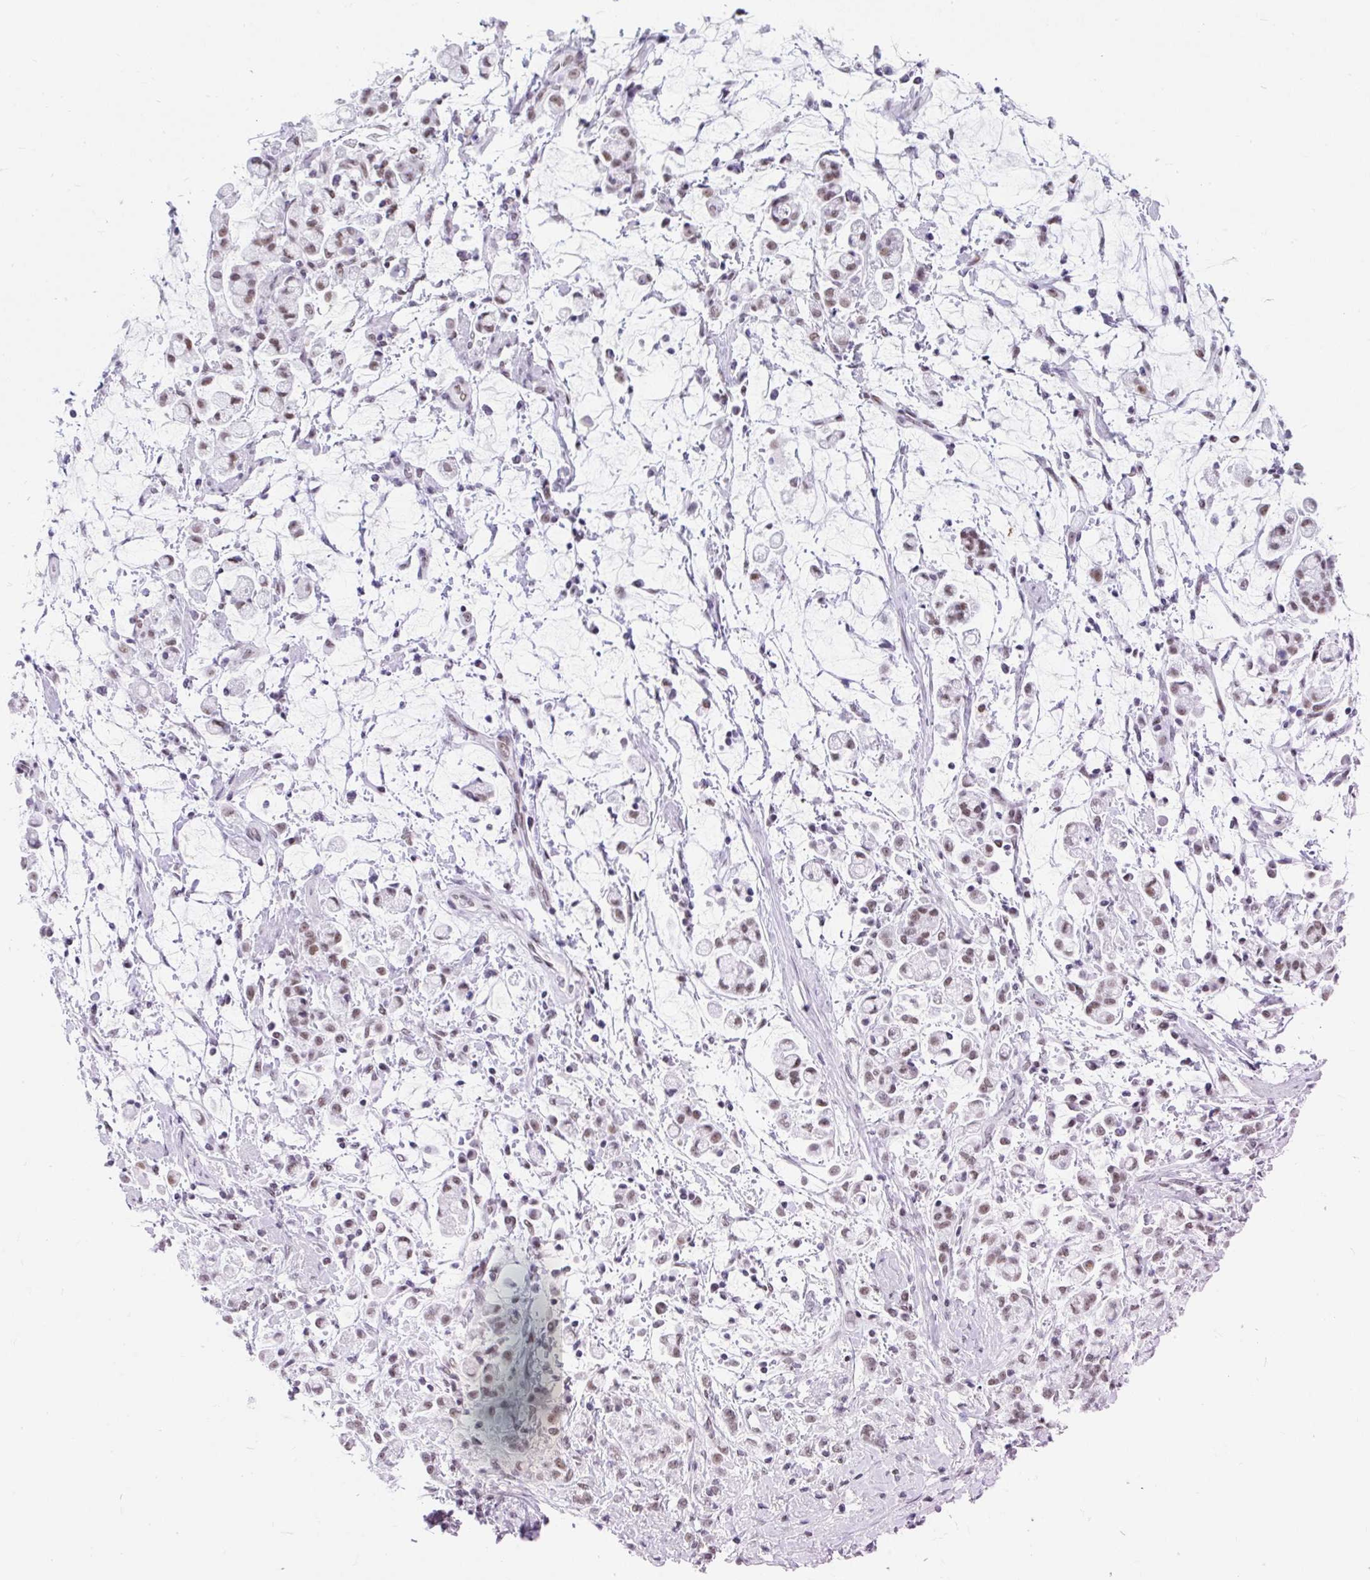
{"staining": {"intensity": "weak", "quantity": ">75%", "location": "nuclear"}, "tissue": "stomach cancer", "cell_type": "Tumor cells", "image_type": "cancer", "snomed": [{"axis": "morphology", "description": "Adenocarcinoma, NOS"}, {"axis": "topography", "description": "Stomach"}], "caption": "IHC staining of stomach cancer, which exhibits low levels of weak nuclear expression in approximately >75% of tumor cells indicating weak nuclear protein expression. The staining was performed using DAB (3,3'-diaminobenzidine) (brown) for protein detection and nuclei were counterstained in hematoxylin (blue).", "gene": "PLCXD2", "patient": {"sex": "female", "age": 60}}